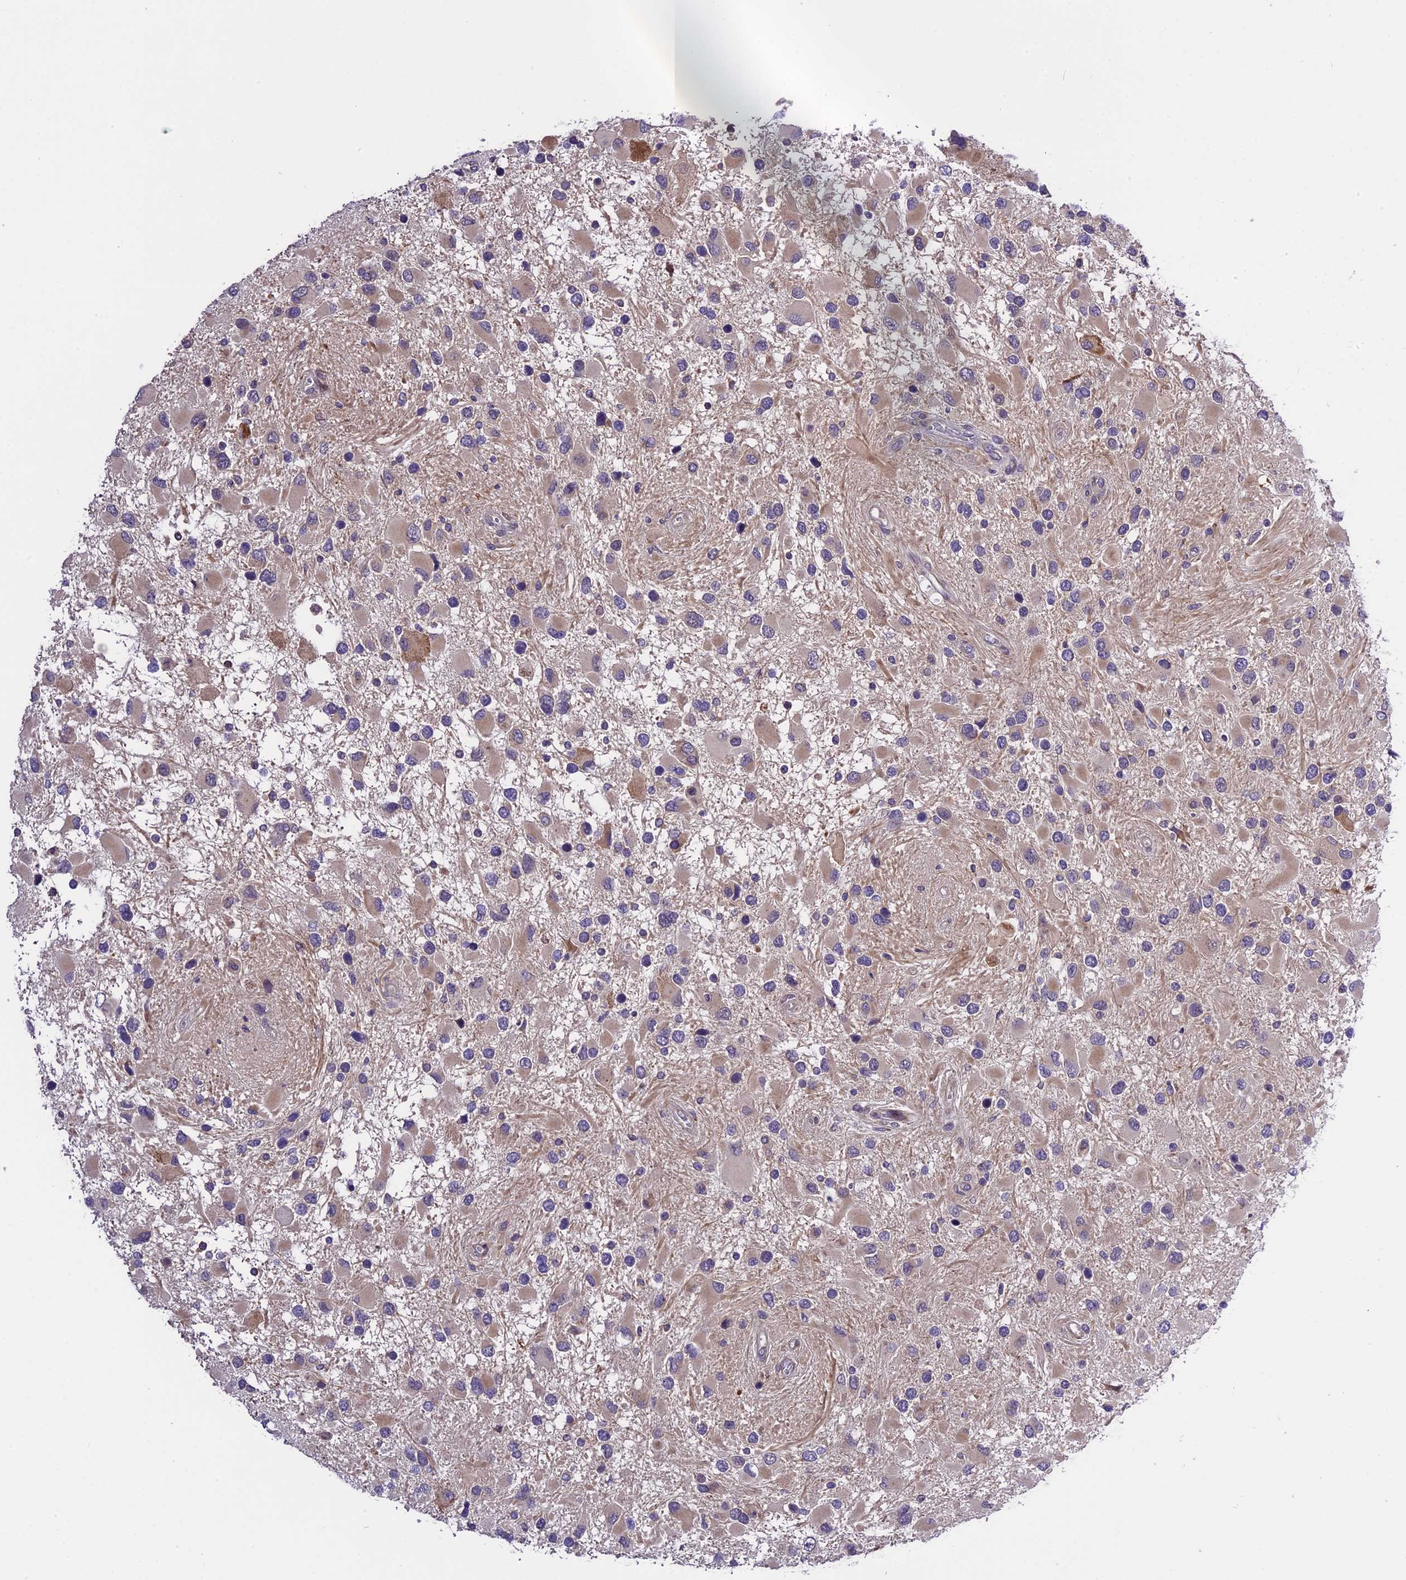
{"staining": {"intensity": "weak", "quantity": "25%-75%", "location": "cytoplasmic/membranous"}, "tissue": "glioma", "cell_type": "Tumor cells", "image_type": "cancer", "snomed": [{"axis": "morphology", "description": "Glioma, malignant, High grade"}, {"axis": "topography", "description": "Brain"}], "caption": "An immunohistochemistry photomicrograph of neoplastic tissue is shown. Protein staining in brown shows weak cytoplasmic/membranous positivity in high-grade glioma (malignant) within tumor cells. The staining is performed using DAB brown chromogen to label protein expression. The nuclei are counter-stained blue using hematoxylin.", "gene": "ABCC10", "patient": {"sex": "male", "age": 53}}